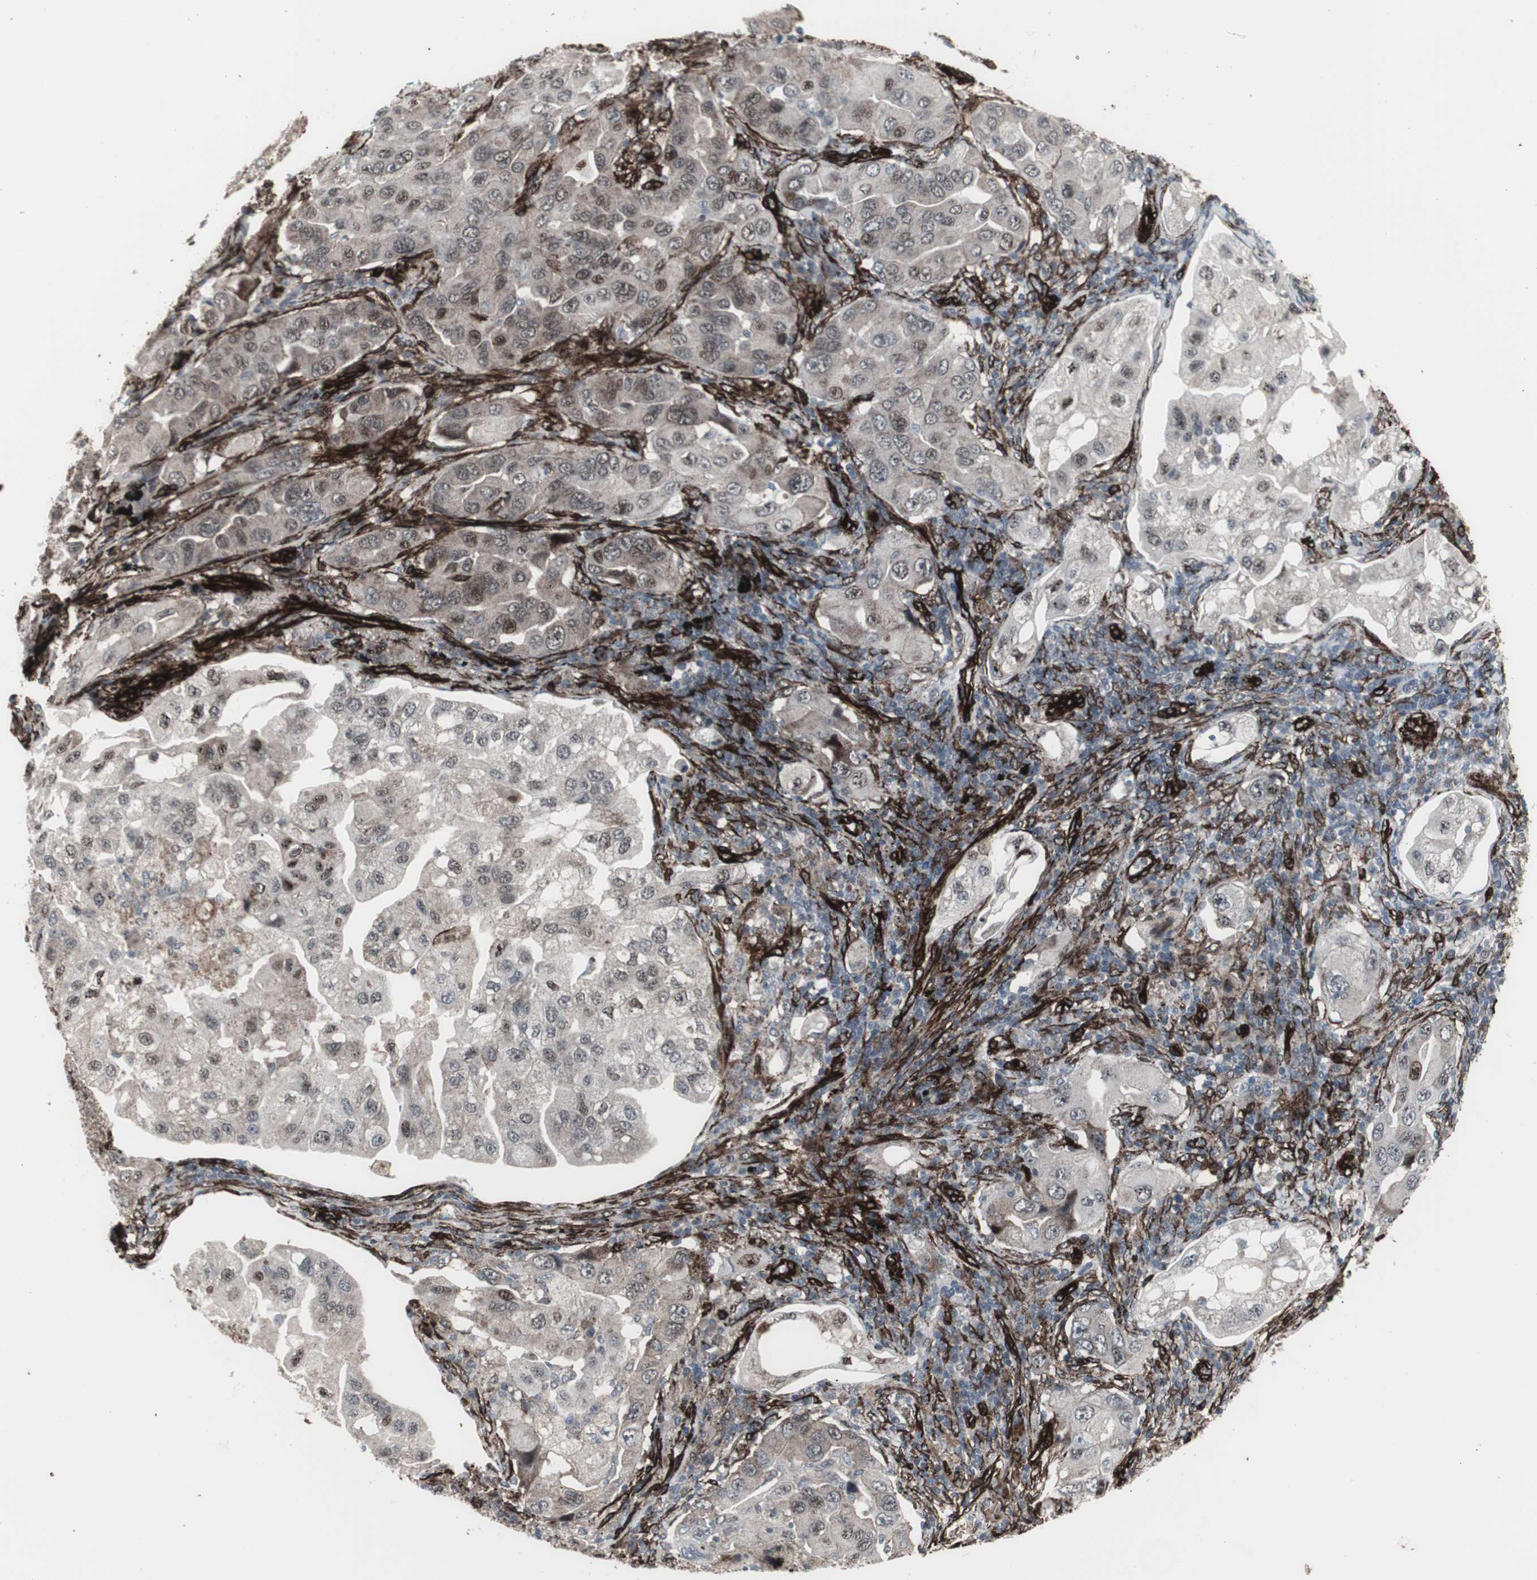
{"staining": {"intensity": "weak", "quantity": "<25%", "location": "nuclear"}, "tissue": "lung cancer", "cell_type": "Tumor cells", "image_type": "cancer", "snomed": [{"axis": "morphology", "description": "Adenocarcinoma, NOS"}, {"axis": "topography", "description": "Lung"}], "caption": "Immunohistochemistry of lung cancer (adenocarcinoma) reveals no positivity in tumor cells.", "gene": "PDGFA", "patient": {"sex": "female", "age": 65}}